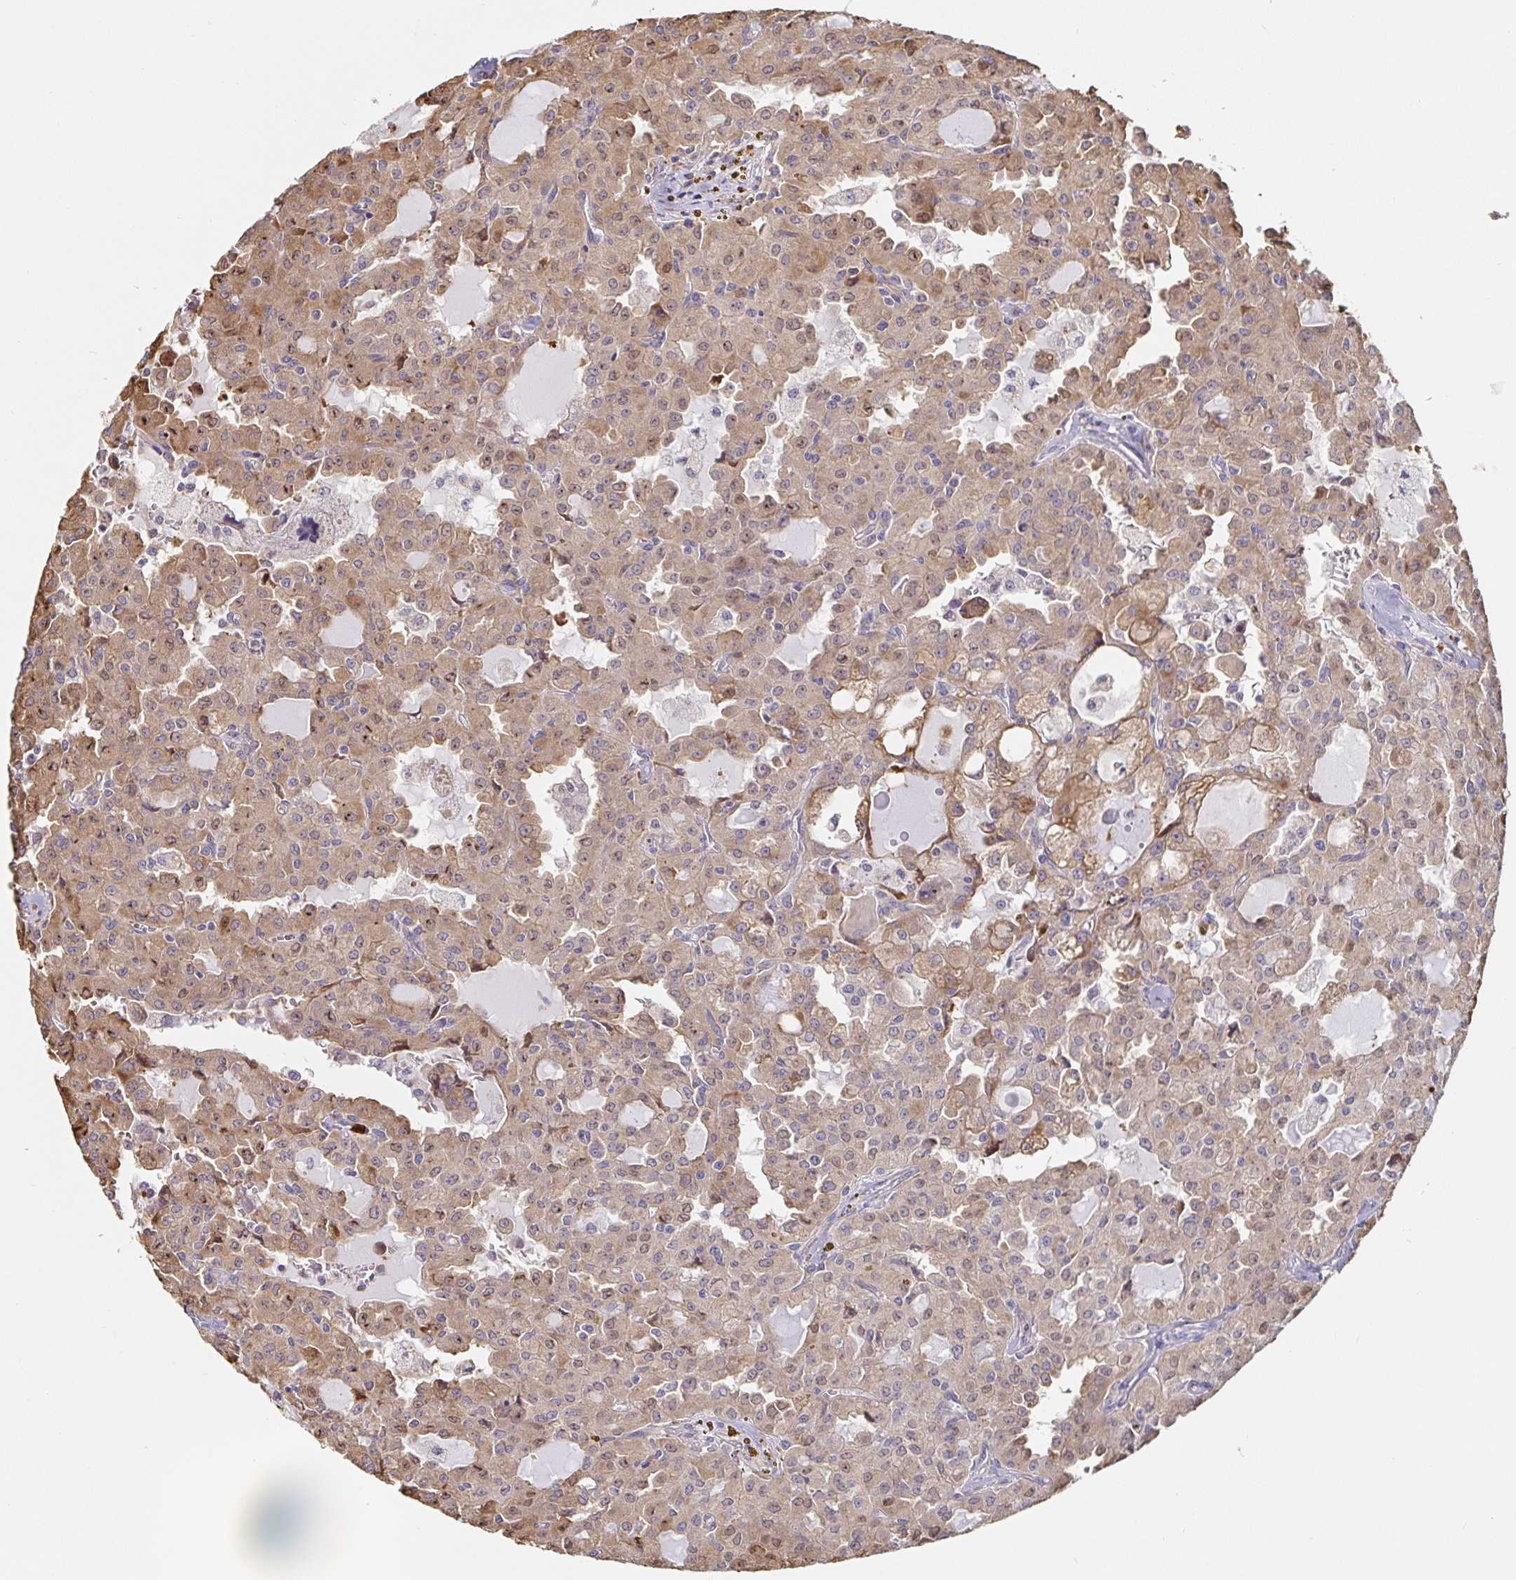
{"staining": {"intensity": "weak", "quantity": ">75%", "location": "cytoplasmic/membranous"}, "tissue": "head and neck cancer", "cell_type": "Tumor cells", "image_type": "cancer", "snomed": [{"axis": "morphology", "description": "Adenocarcinoma, NOS"}, {"axis": "topography", "description": "Head-Neck"}], "caption": "About >75% of tumor cells in human head and neck cancer (adenocarcinoma) reveal weak cytoplasmic/membranous protein expression as visualized by brown immunohistochemical staining.", "gene": "PDPK1", "patient": {"sex": "male", "age": 64}}